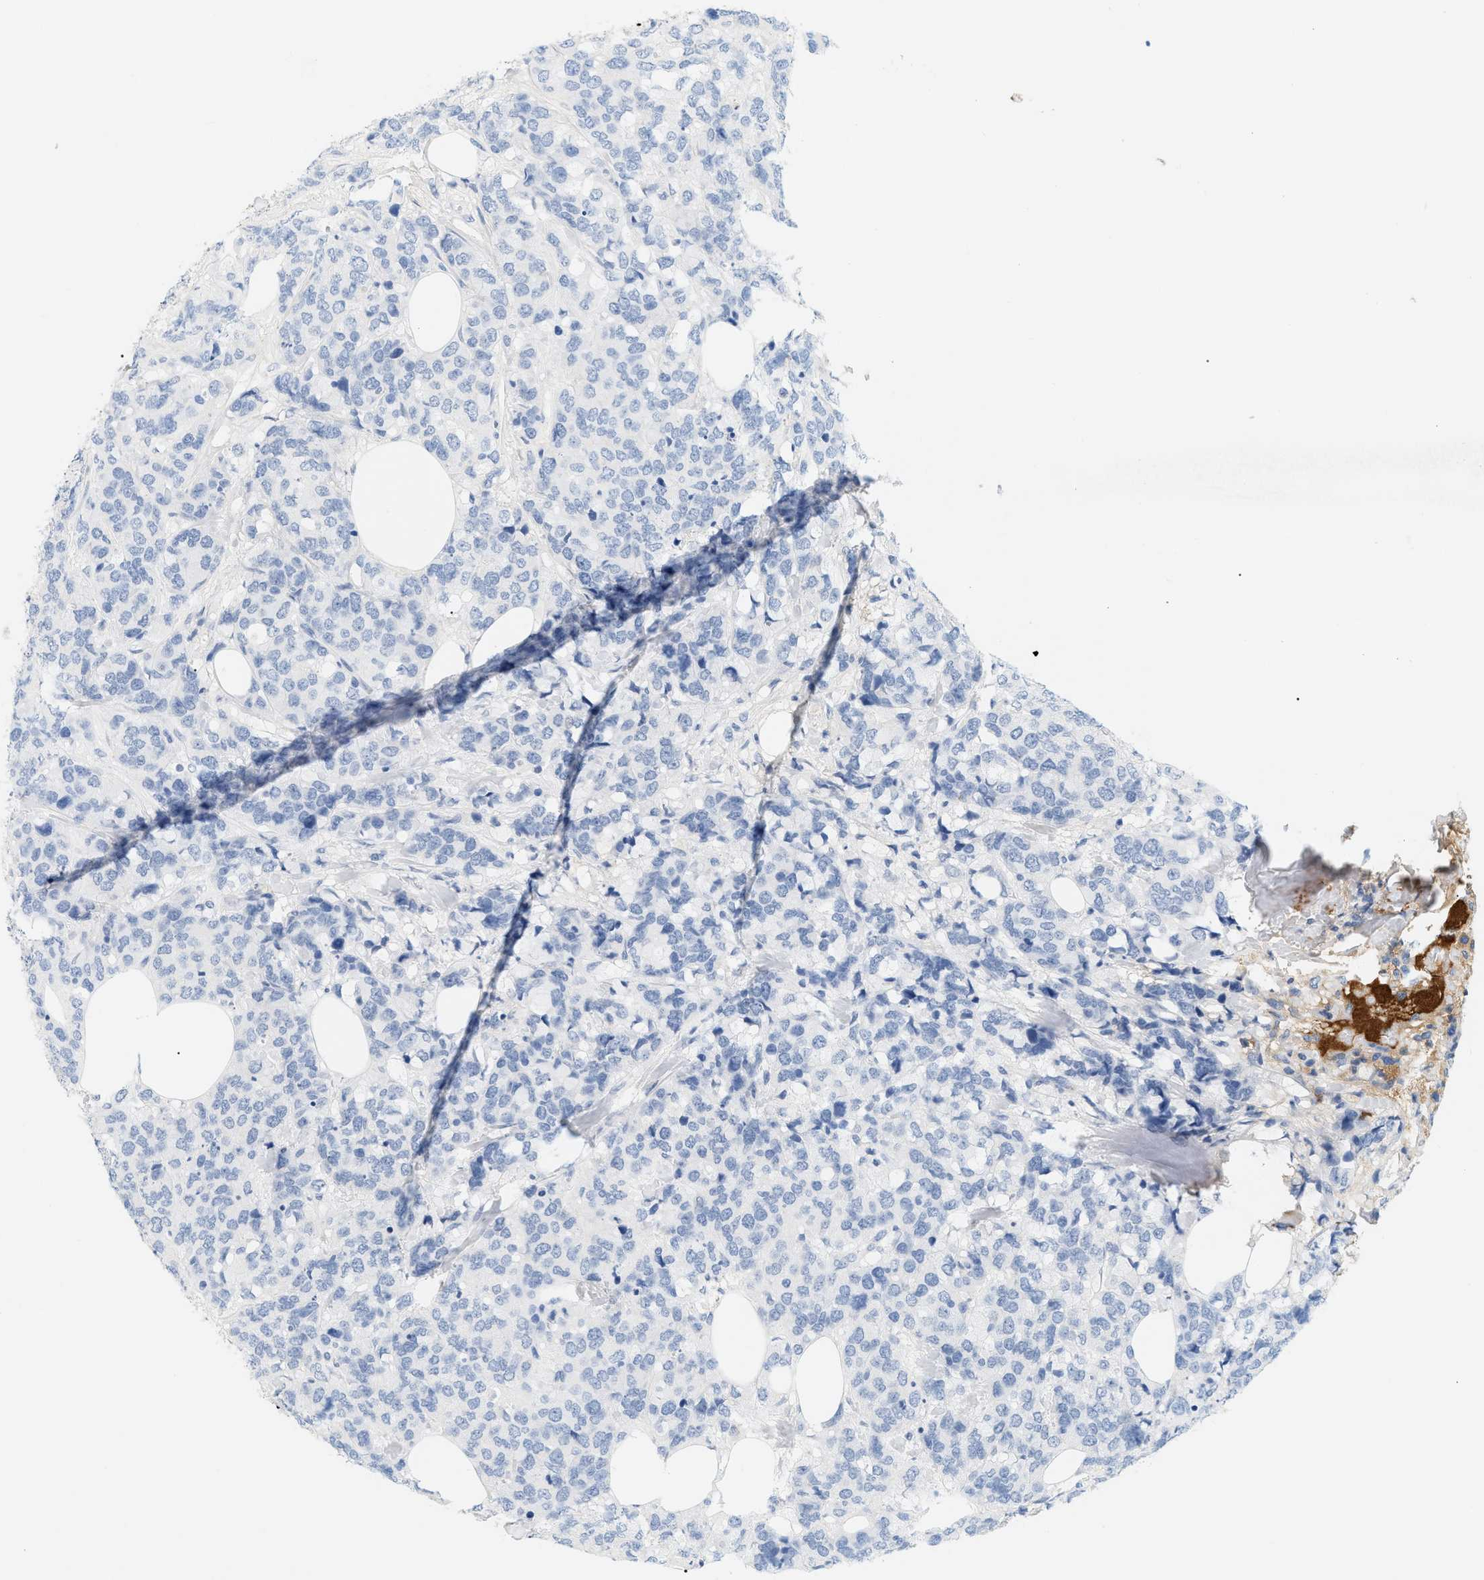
{"staining": {"intensity": "negative", "quantity": "none", "location": "none"}, "tissue": "breast cancer", "cell_type": "Tumor cells", "image_type": "cancer", "snomed": [{"axis": "morphology", "description": "Lobular carcinoma"}, {"axis": "topography", "description": "Breast"}], "caption": "Photomicrograph shows no protein staining in tumor cells of breast cancer tissue.", "gene": "CFH", "patient": {"sex": "female", "age": 59}}